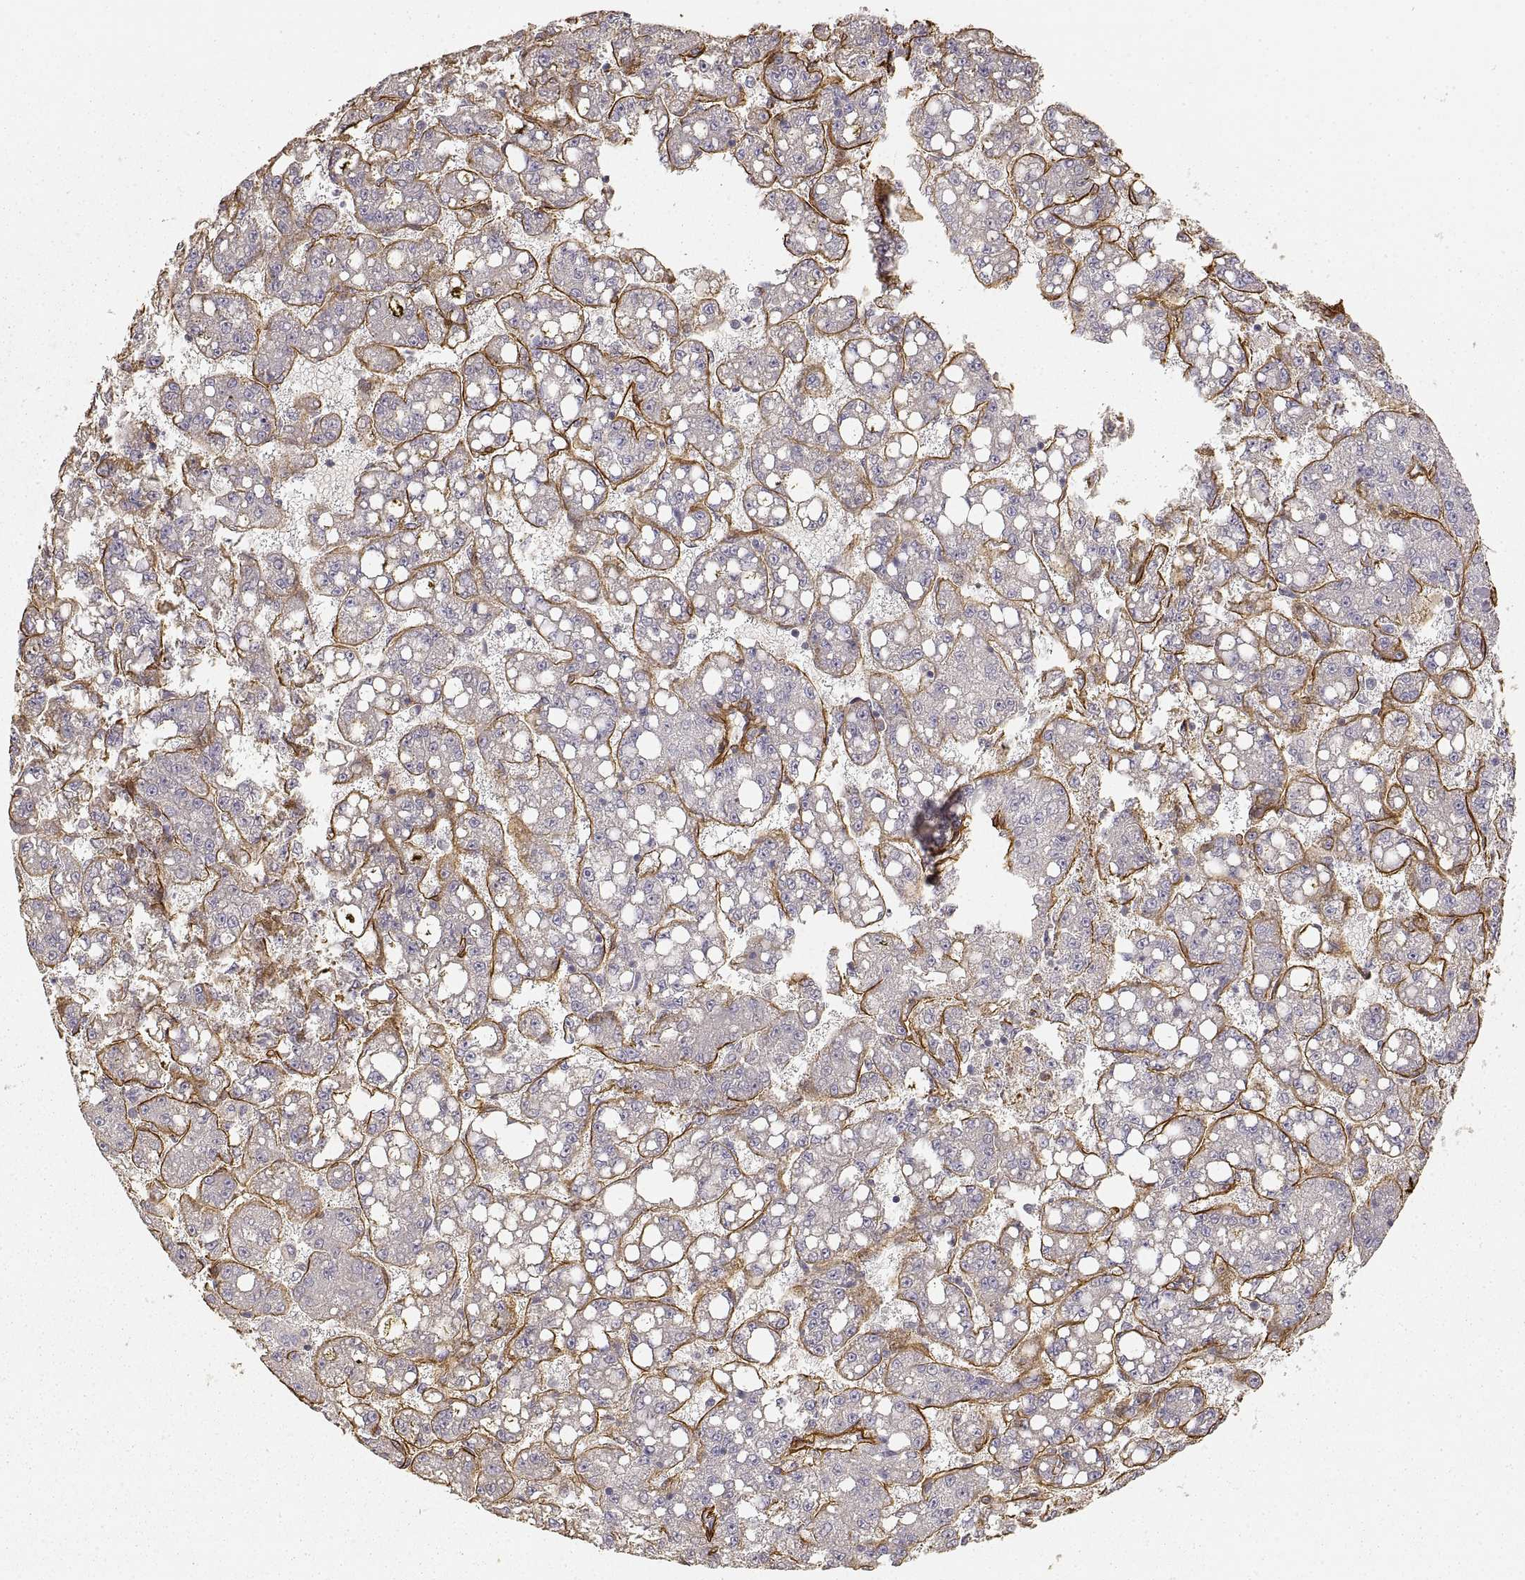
{"staining": {"intensity": "negative", "quantity": "none", "location": "none"}, "tissue": "liver cancer", "cell_type": "Tumor cells", "image_type": "cancer", "snomed": [{"axis": "morphology", "description": "Carcinoma, Hepatocellular, NOS"}, {"axis": "topography", "description": "Liver"}], "caption": "High magnification brightfield microscopy of liver cancer stained with DAB (3,3'-diaminobenzidine) (brown) and counterstained with hematoxylin (blue): tumor cells show no significant expression.", "gene": "LAMA4", "patient": {"sex": "female", "age": 65}}